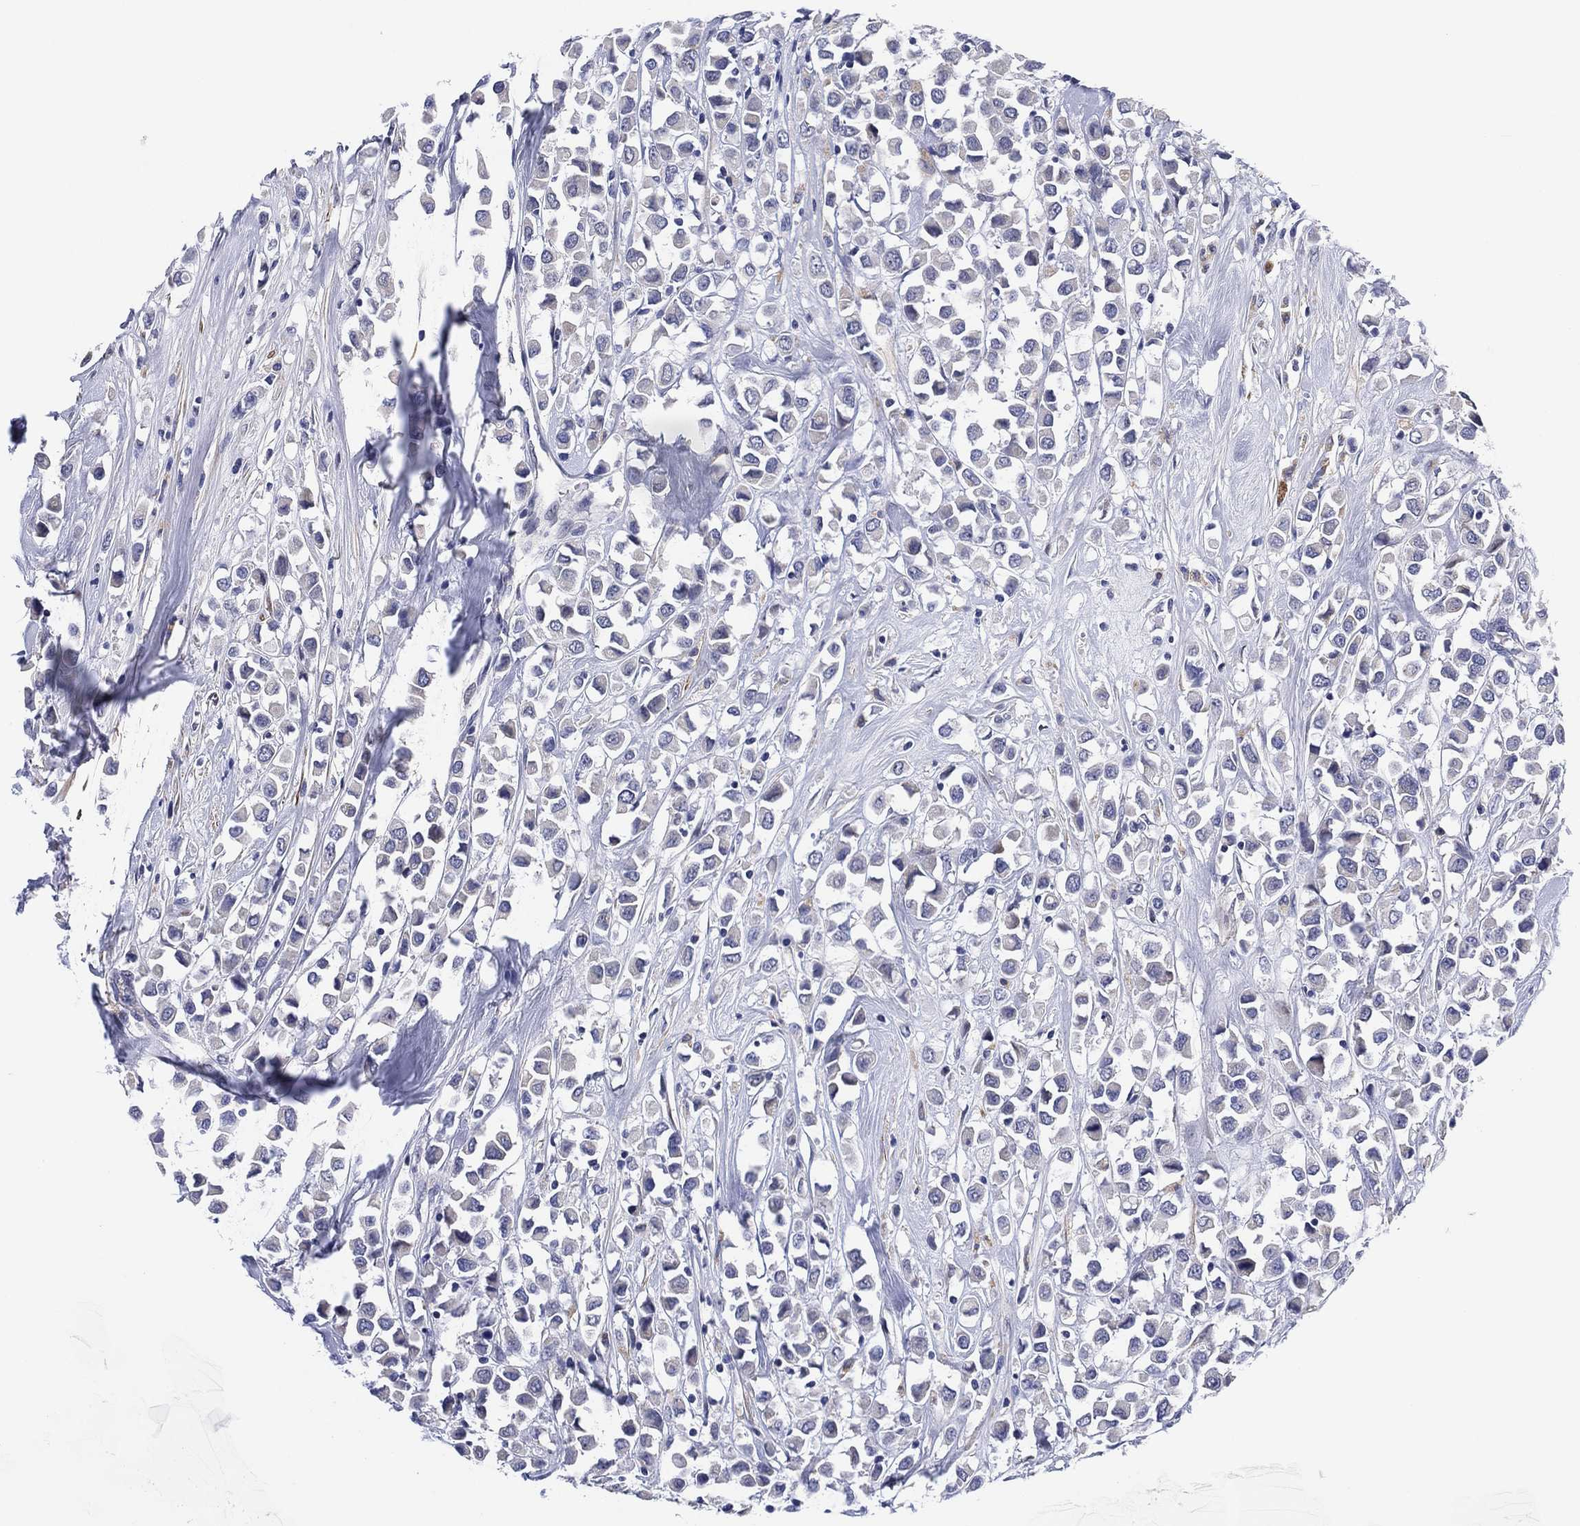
{"staining": {"intensity": "negative", "quantity": "none", "location": "none"}, "tissue": "breast cancer", "cell_type": "Tumor cells", "image_type": "cancer", "snomed": [{"axis": "morphology", "description": "Duct carcinoma"}, {"axis": "topography", "description": "Breast"}], "caption": "Immunohistochemical staining of human breast cancer (infiltrating ductal carcinoma) shows no significant expression in tumor cells.", "gene": "CLIP3", "patient": {"sex": "female", "age": 61}}